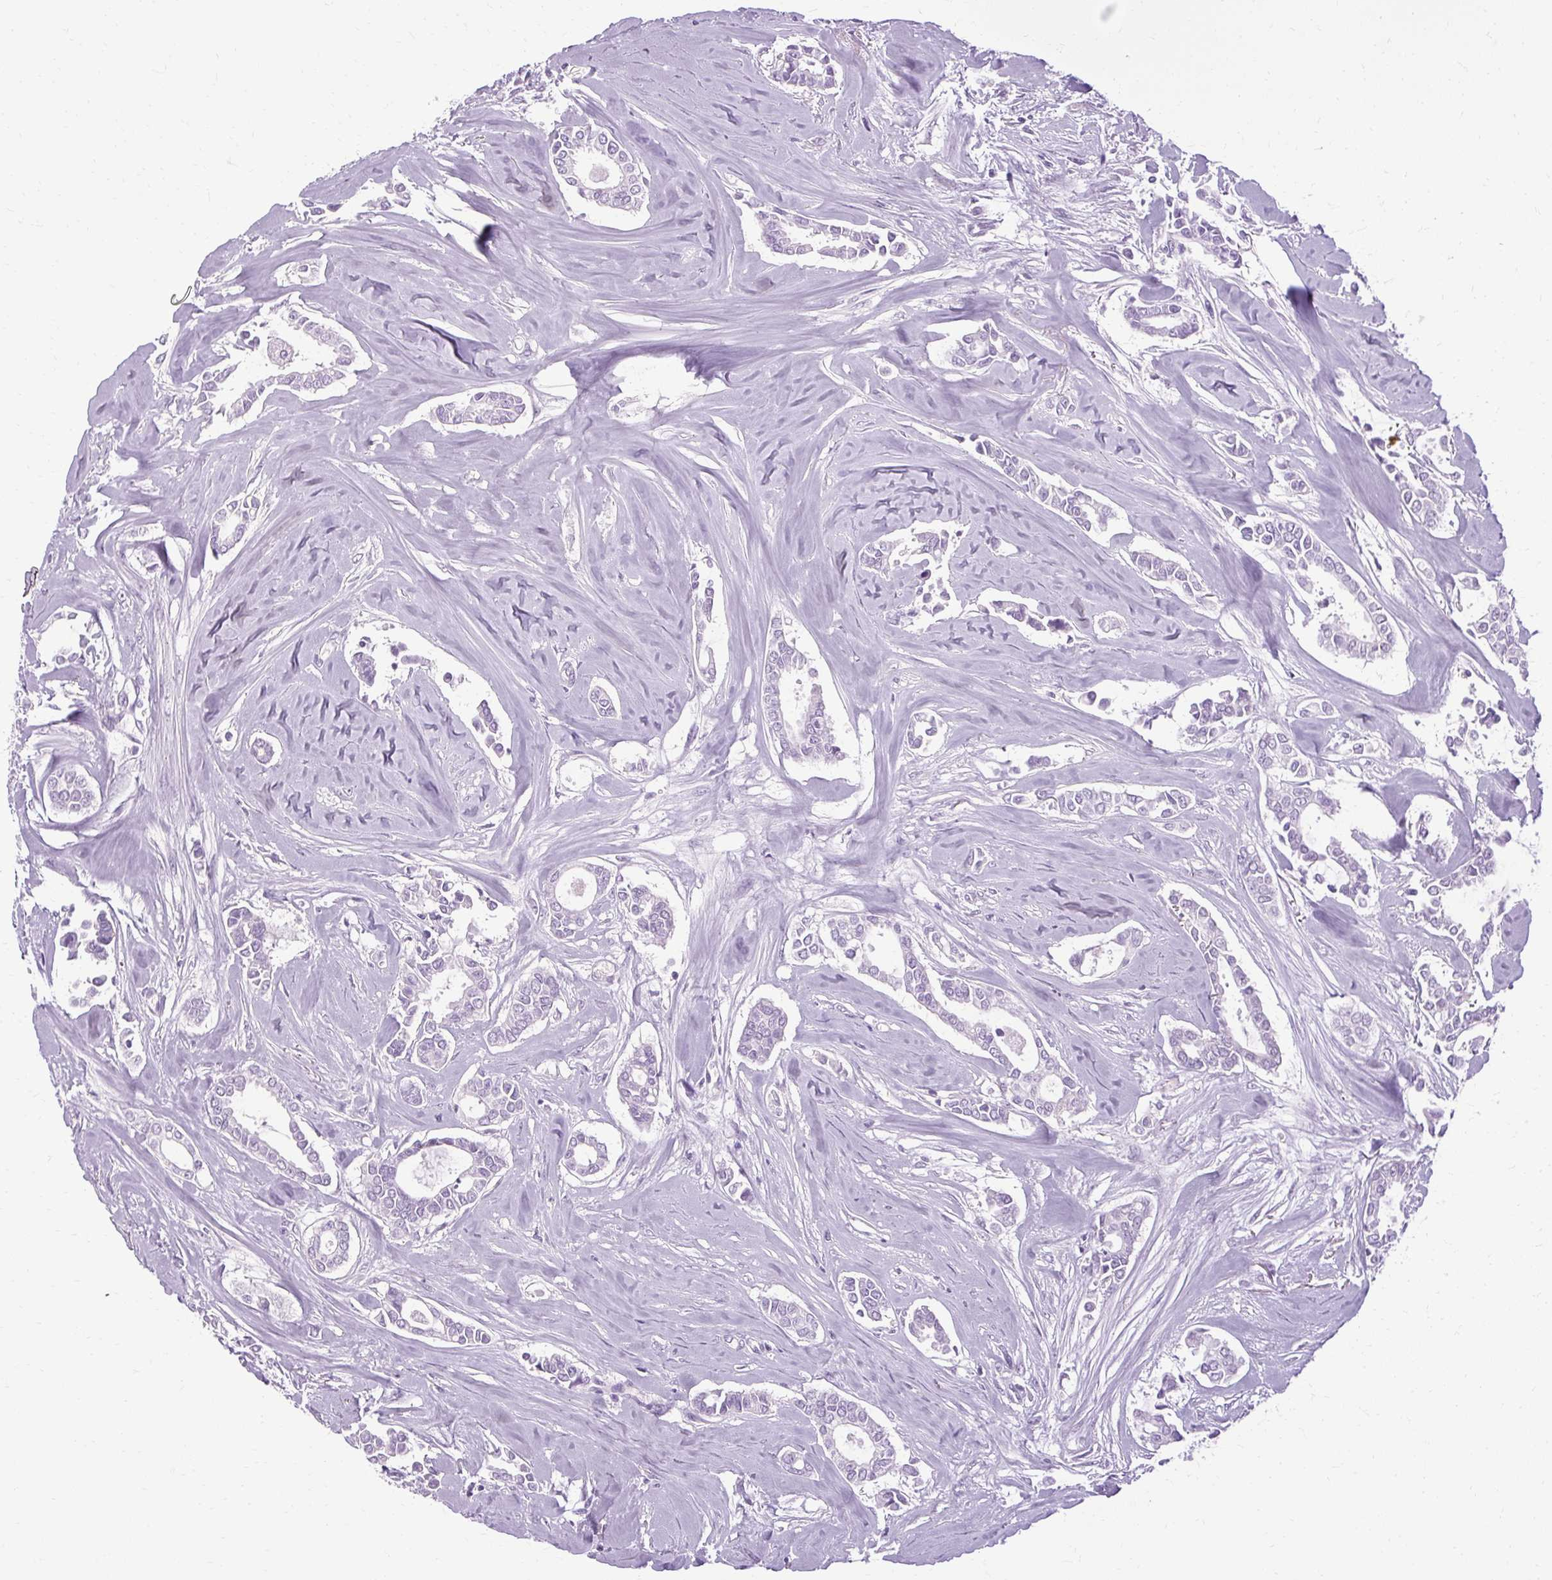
{"staining": {"intensity": "negative", "quantity": "none", "location": "none"}, "tissue": "breast cancer", "cell_type": "Tumor cells", "image_type": "cancer", "snomed": [{"axis": "morphology", "description": "Duct carcinoma"}, {"axis": "topography", "description": "Breast"}], "caption": "There is no significant staining in tumor cells of breast cancer (intraductal carcinoma).", "gene": "B3GNT4", "patient": {"sex": "female", "age": 84}}